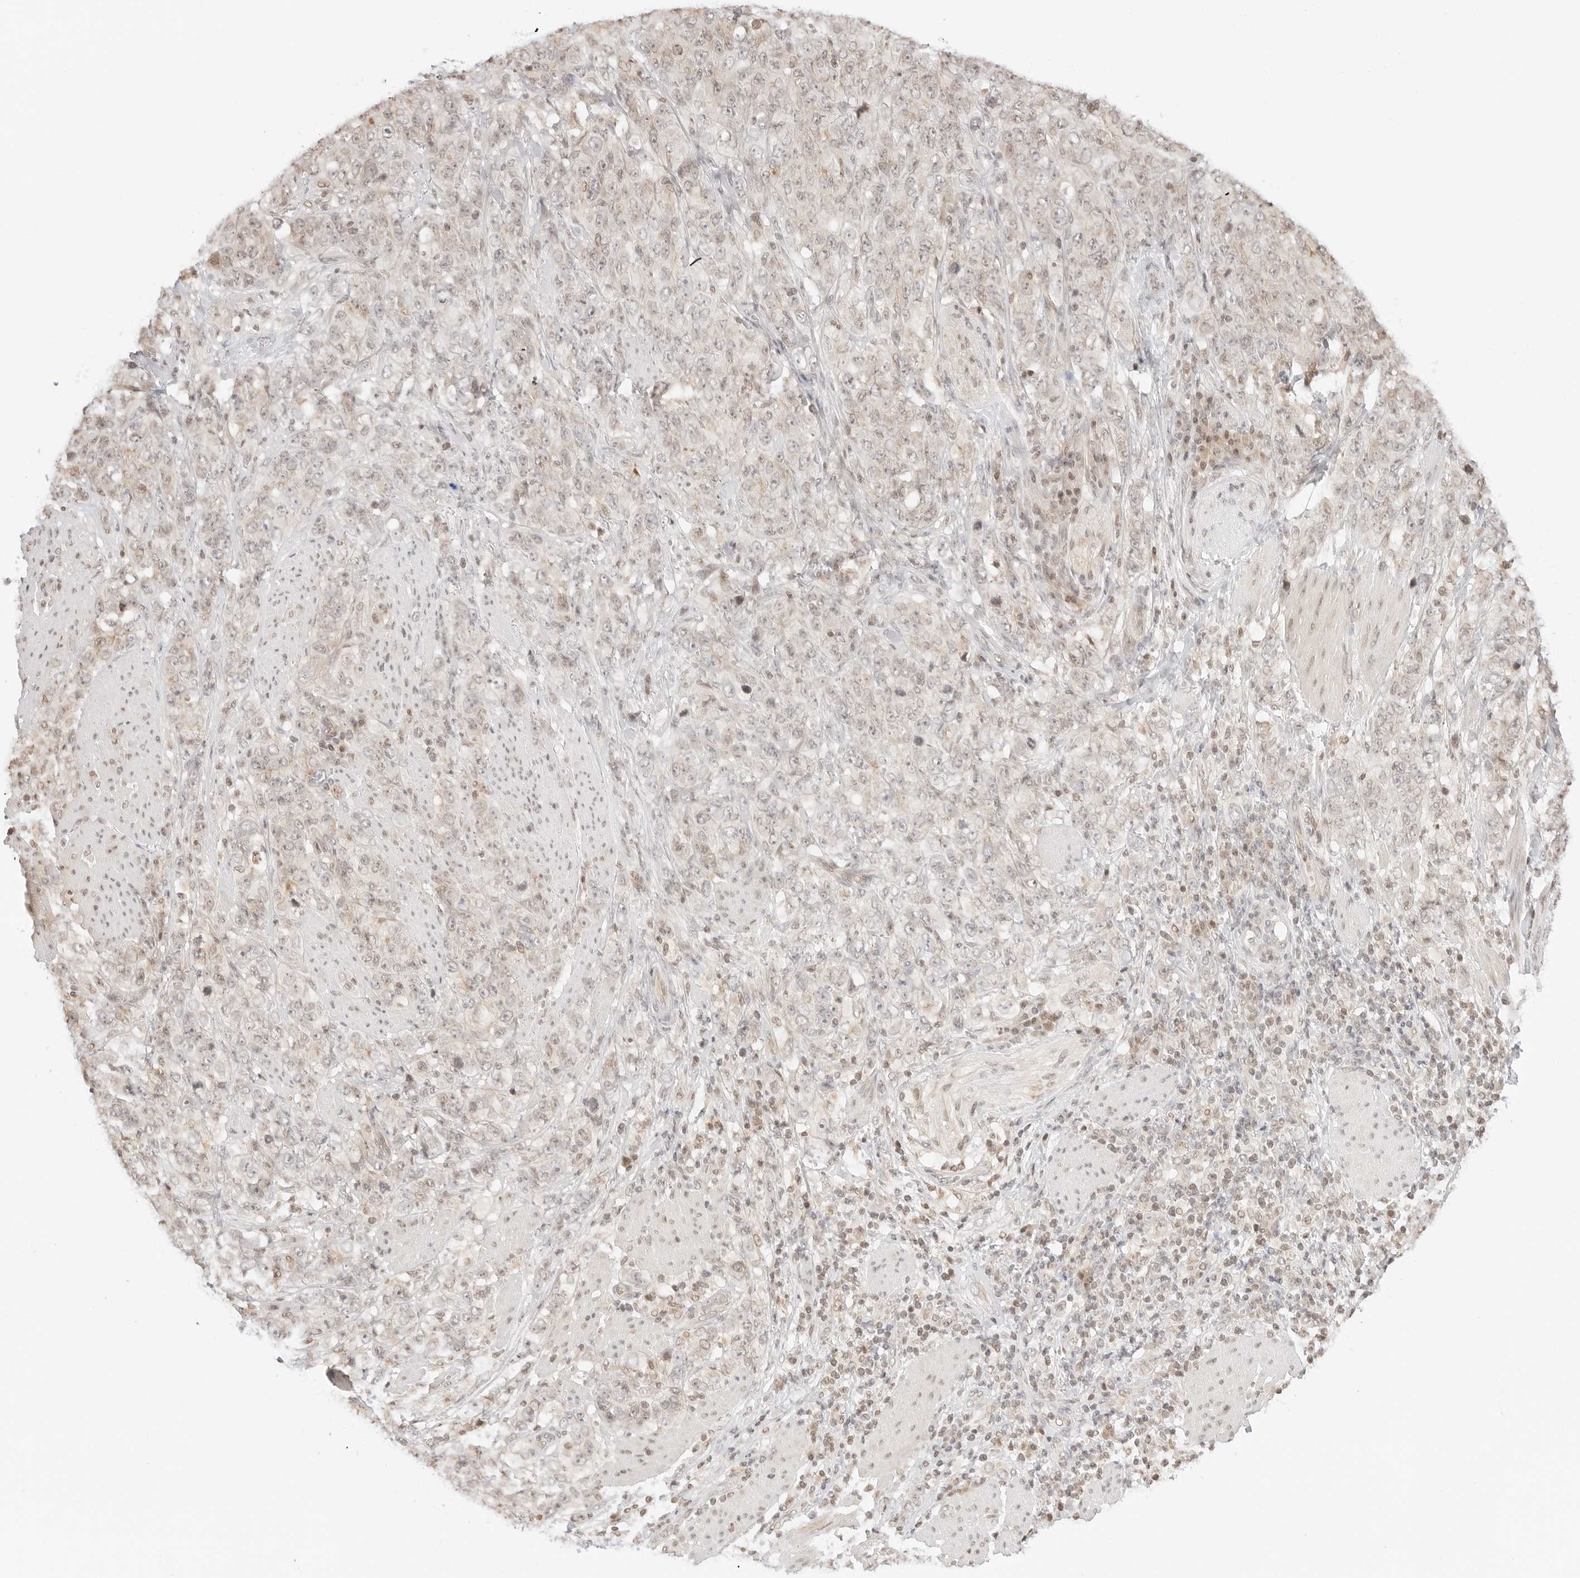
{"staining": {"intensity": "negative", "quantity": "none", "location": "none"}, "tissue": "stomach cancer", "cell_type": "Tumor cells", "image_type": "cancer", "snomed": [{"axis": "morphology", "description": "Adenocarcinoma, NOS"}, {"axis": "topography", "description": "Stomach"}], "caption": "Micrograph shows no significant protein positivity in tumor cells of stomach cancer.", "gene": "RPS6KL1", "patient": {"sex": "male", "age": 48}}